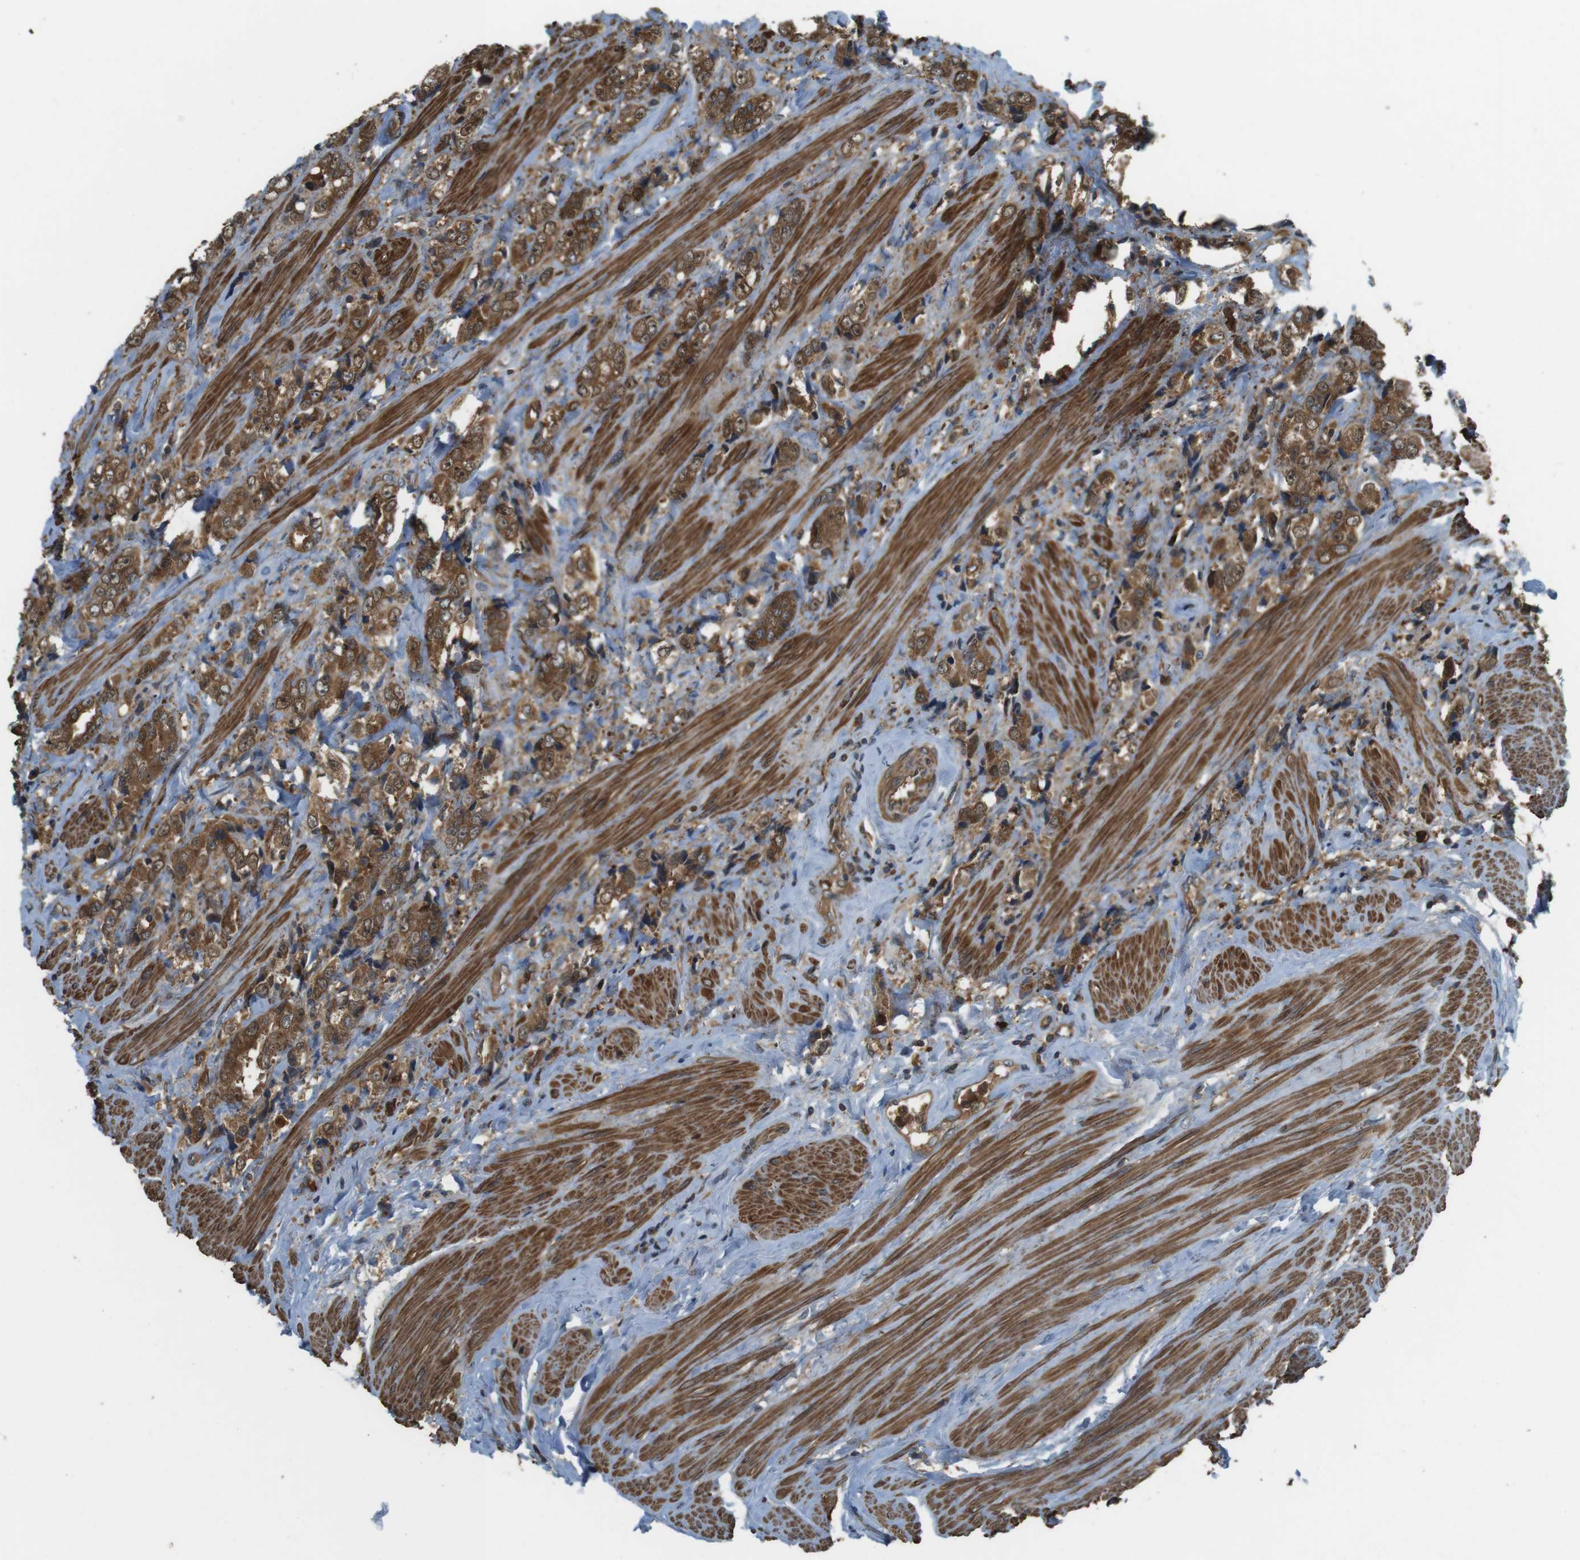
{"staining": {"intensity": "strong", "quantity": ">75%", "location": "cytoplasmic/membranous"}, "tissue": "prostate cancer", "cell_type": "Tumor cells", "image_type": "cancer", "snomed": [{"axis": "morphology", "description": "Adenocarcinoma, High grade"}, {"axis": "topography", "description": "Prostate"}], "caption": "Human prostate cancer stained with a protein marker exhibits strong staining in tumor cells.", "gene": "LRRC3B", "patient": {"sex": "male", "age": 61}}